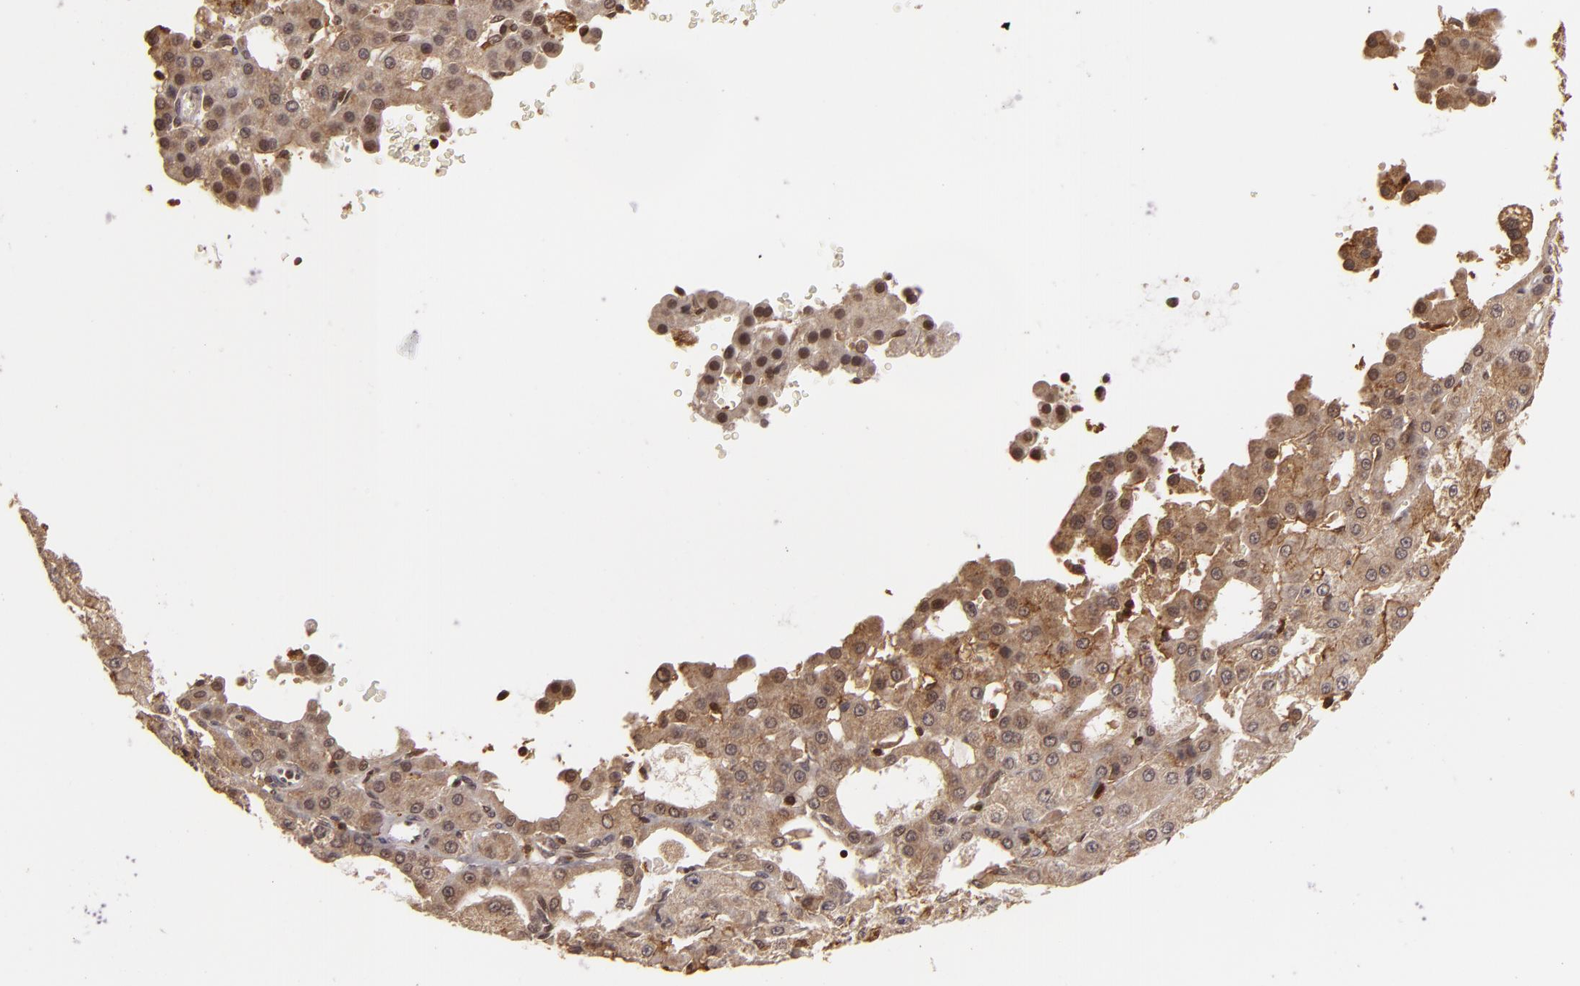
{"staining": {"intensity": "strong", "quantity": "25%-75%", "location": "cytoplasmic/membranous"}, "tissue": "liver cancer", "cell_type": "Tumor cells", "image_type": "cancer", "snomed": [{"axis": "morphology", "description": "Carcinoma, Hepatocellular, NOS"}, {"axis": "topography", "description": "Liver"}], "caption": "Tumor cells reveal high levels of strong cytoplasmic/membranous staining in about 25%-75% of cells in liver cancer (hepatocellular carcinoma). Using DAB (3,3'-diaminobenzidine) (brown) and hematoxylin (blue) stains, captured at high magnification using brightfield microscopy.", "gene": "ZBTB33", "patient": {"sex": "male", "age": 47}}